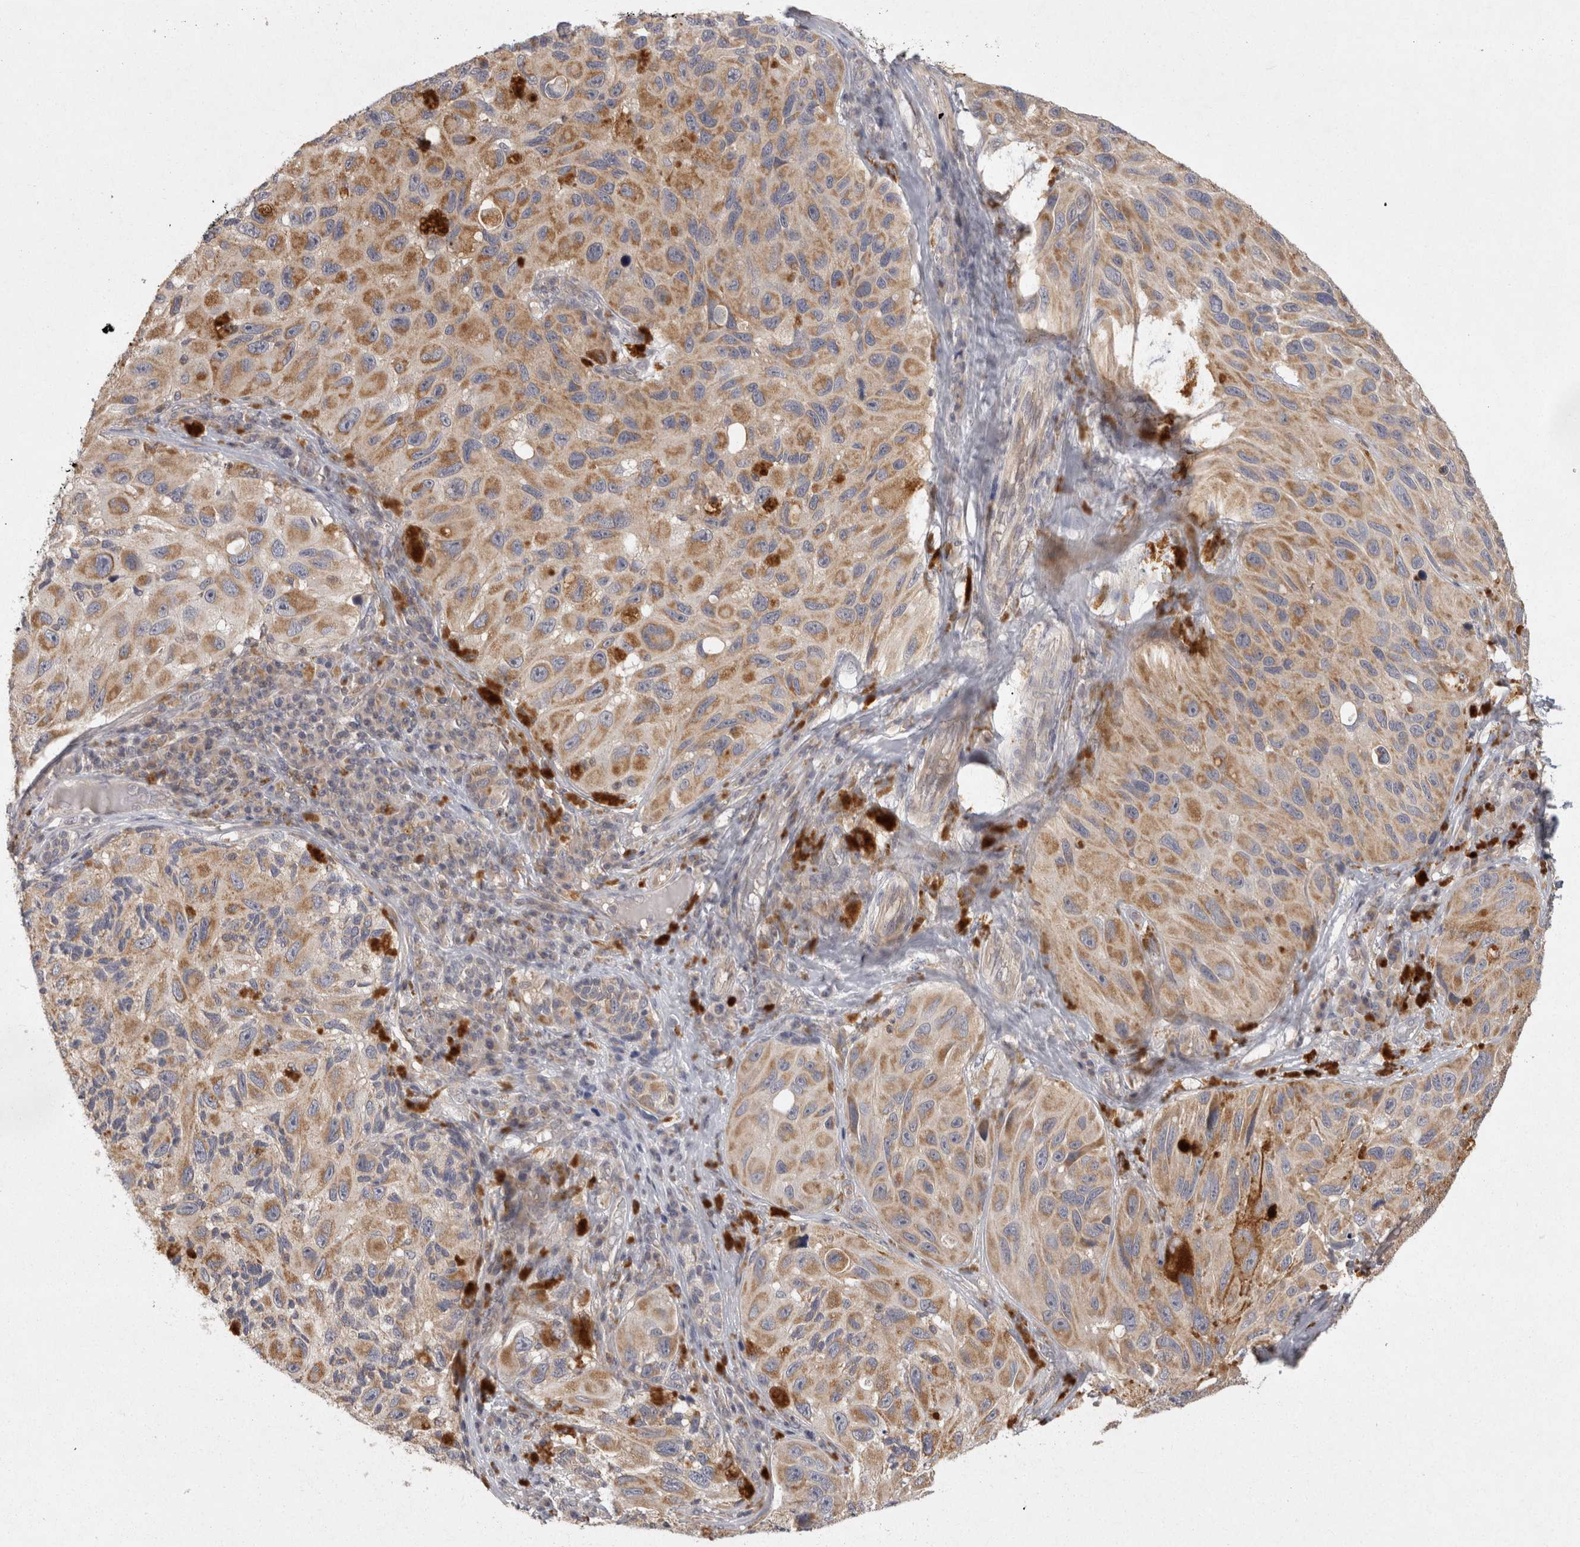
{"staining": {"intensity": "moderate", "quantity": ">75%", "location": "cytoplasmic/membranous"}, "tissue": "melanoma", "cell_type": "Tumor cells", "image_type": "cancer", "snomed": [{"axis": "morphology", "description": "Malignant melanoma, NOS"}, {"axis": "topography", "description": "Skin"}], "caption": "High-magnification brightfield microscopy of malignant melanoma stained with DAB (brown) and counterstained with hematoxylin (blue). tumor cells exhibit moderate cytoplasmic/membranous positivity is present in about>75% of cells.", "gene": "ACAT2", "patient": {"sex": "female", "age": 73}}